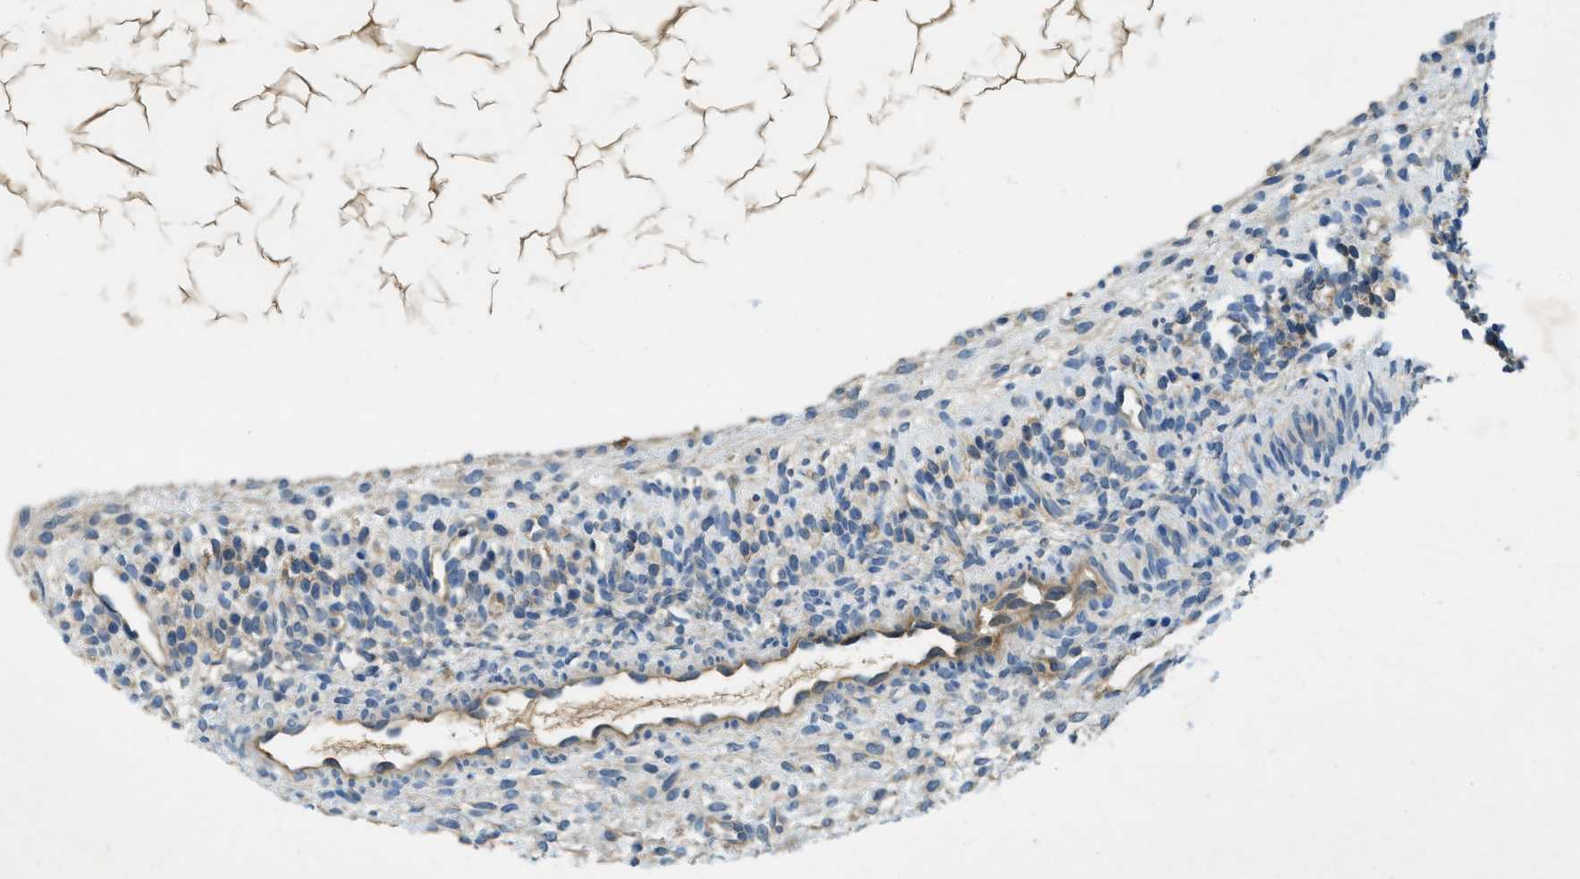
{"staining": {"intensity": "weak", "quantity": "<25%", "location": "cytoplasmic/membranous"}, "tissue": "ovary", "cell_type": "Ovarian stroma cells", "image_type": "normal", "snomed": [{"axis": "morphology", "description": "Normal tissue, NOS"}, {"axis": "morphology", "description": "Cyst, NOS"}, {"axis": "topography", "description": "Ovary"}], "caption": "This is an IHC micrograph of benign human ovary. There is no positivity in ovarian stroma cells.", "gene": "RIPK2", "patient": {"sex": "female", "age": 18}}